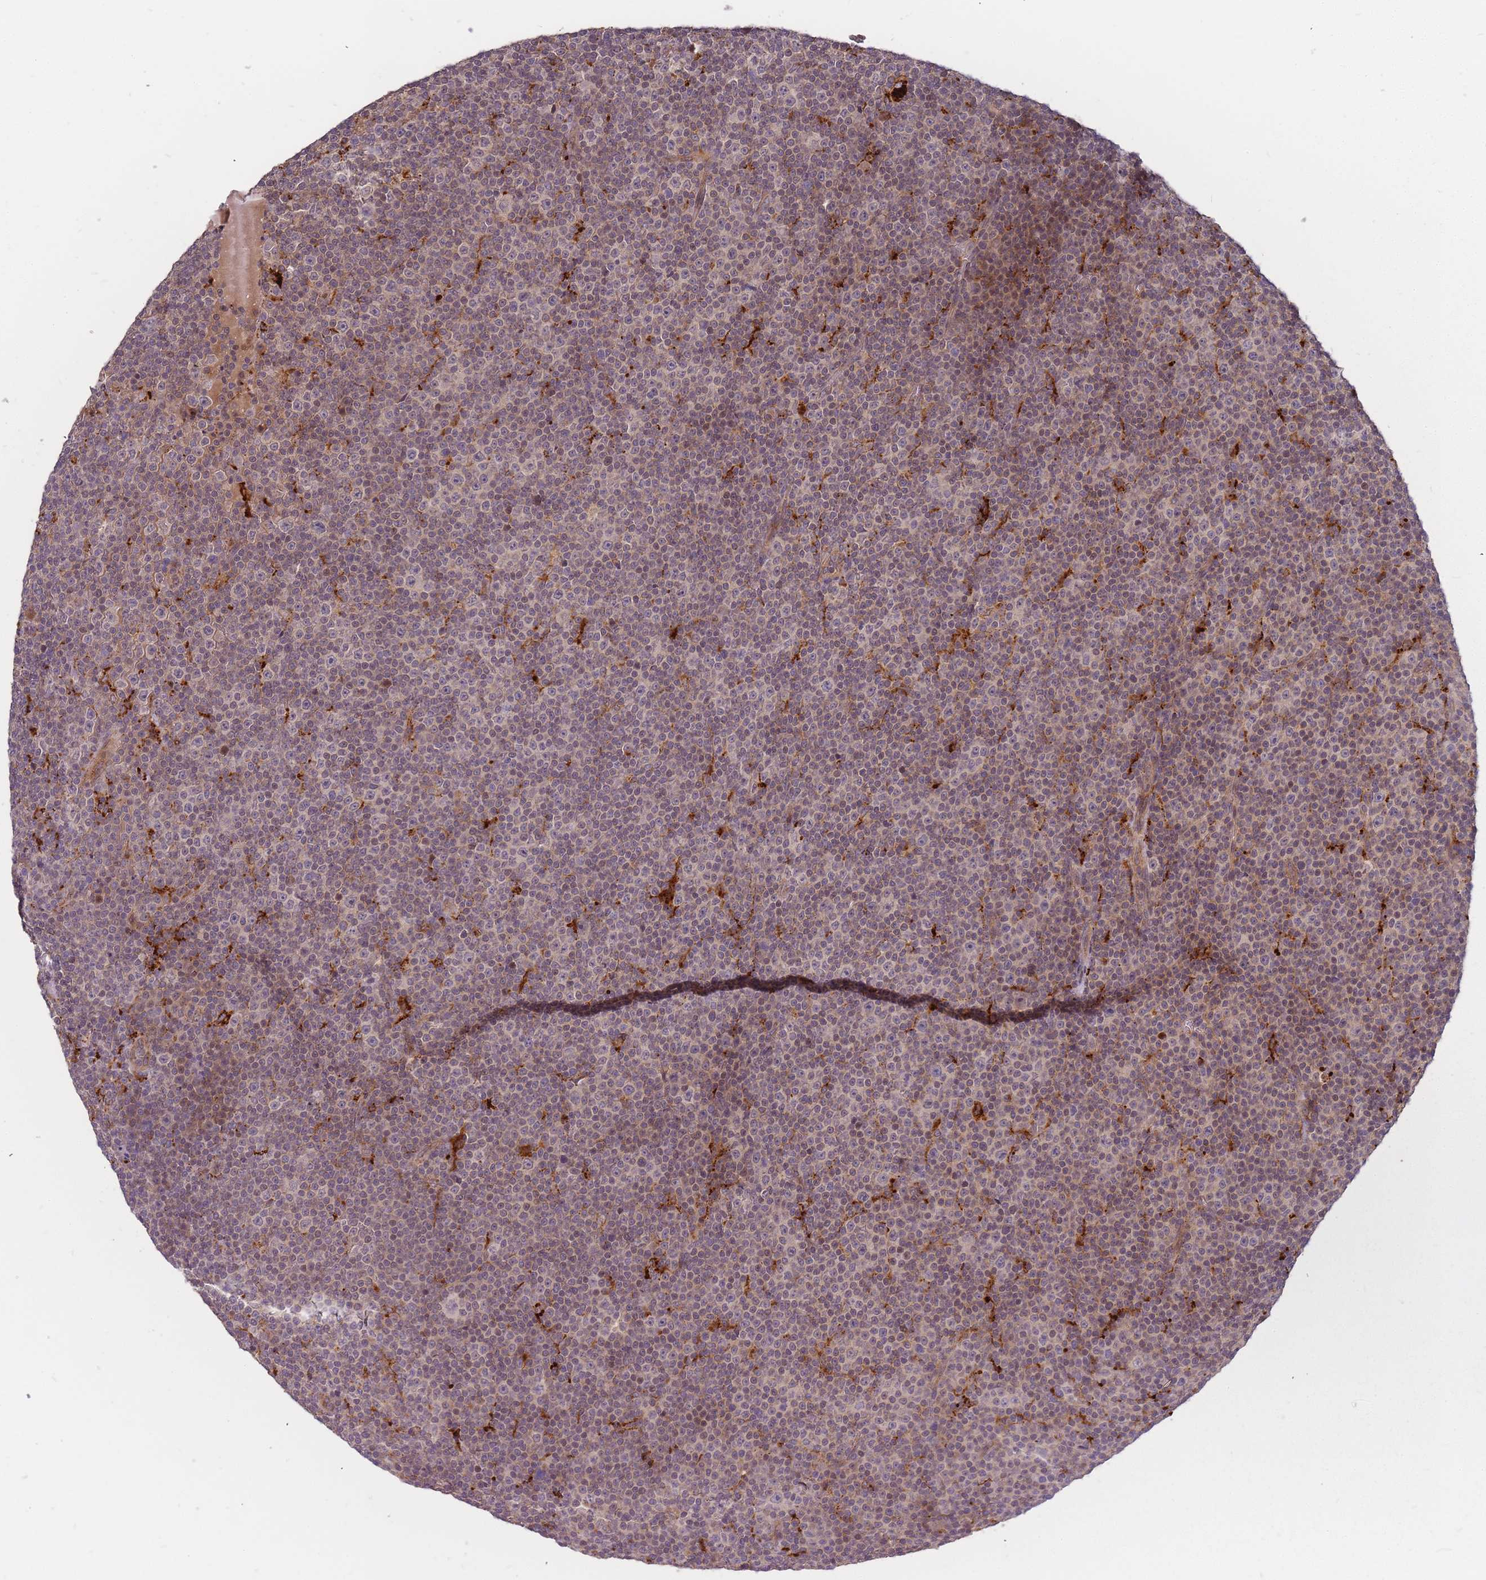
{"staining": {"intensity": "weak", "quantity": "25%-75%", "location": "cytoplasmic/membranous"}, "tissue": "lymphoma", "cell_type": "Tumor cells", "image_type": "cancer", "snomed": [{"axis": "morphology", "description": "Malignant lymphoma, non-Hodgkin's type, Low grade"}, {"axis": "topography", "description": "Lymph node"}], "caption": "IHC micrograph of human malignant lymphoma, non-Hodgkin's type (low-grade) stained for a protein (brown), which demonstrates low levels of weak cytoplasmic/membranous expression in about 25%-75% of tumor cells.", "gene": "ATG5", "patient": {"sex": "female", "age": 67}}